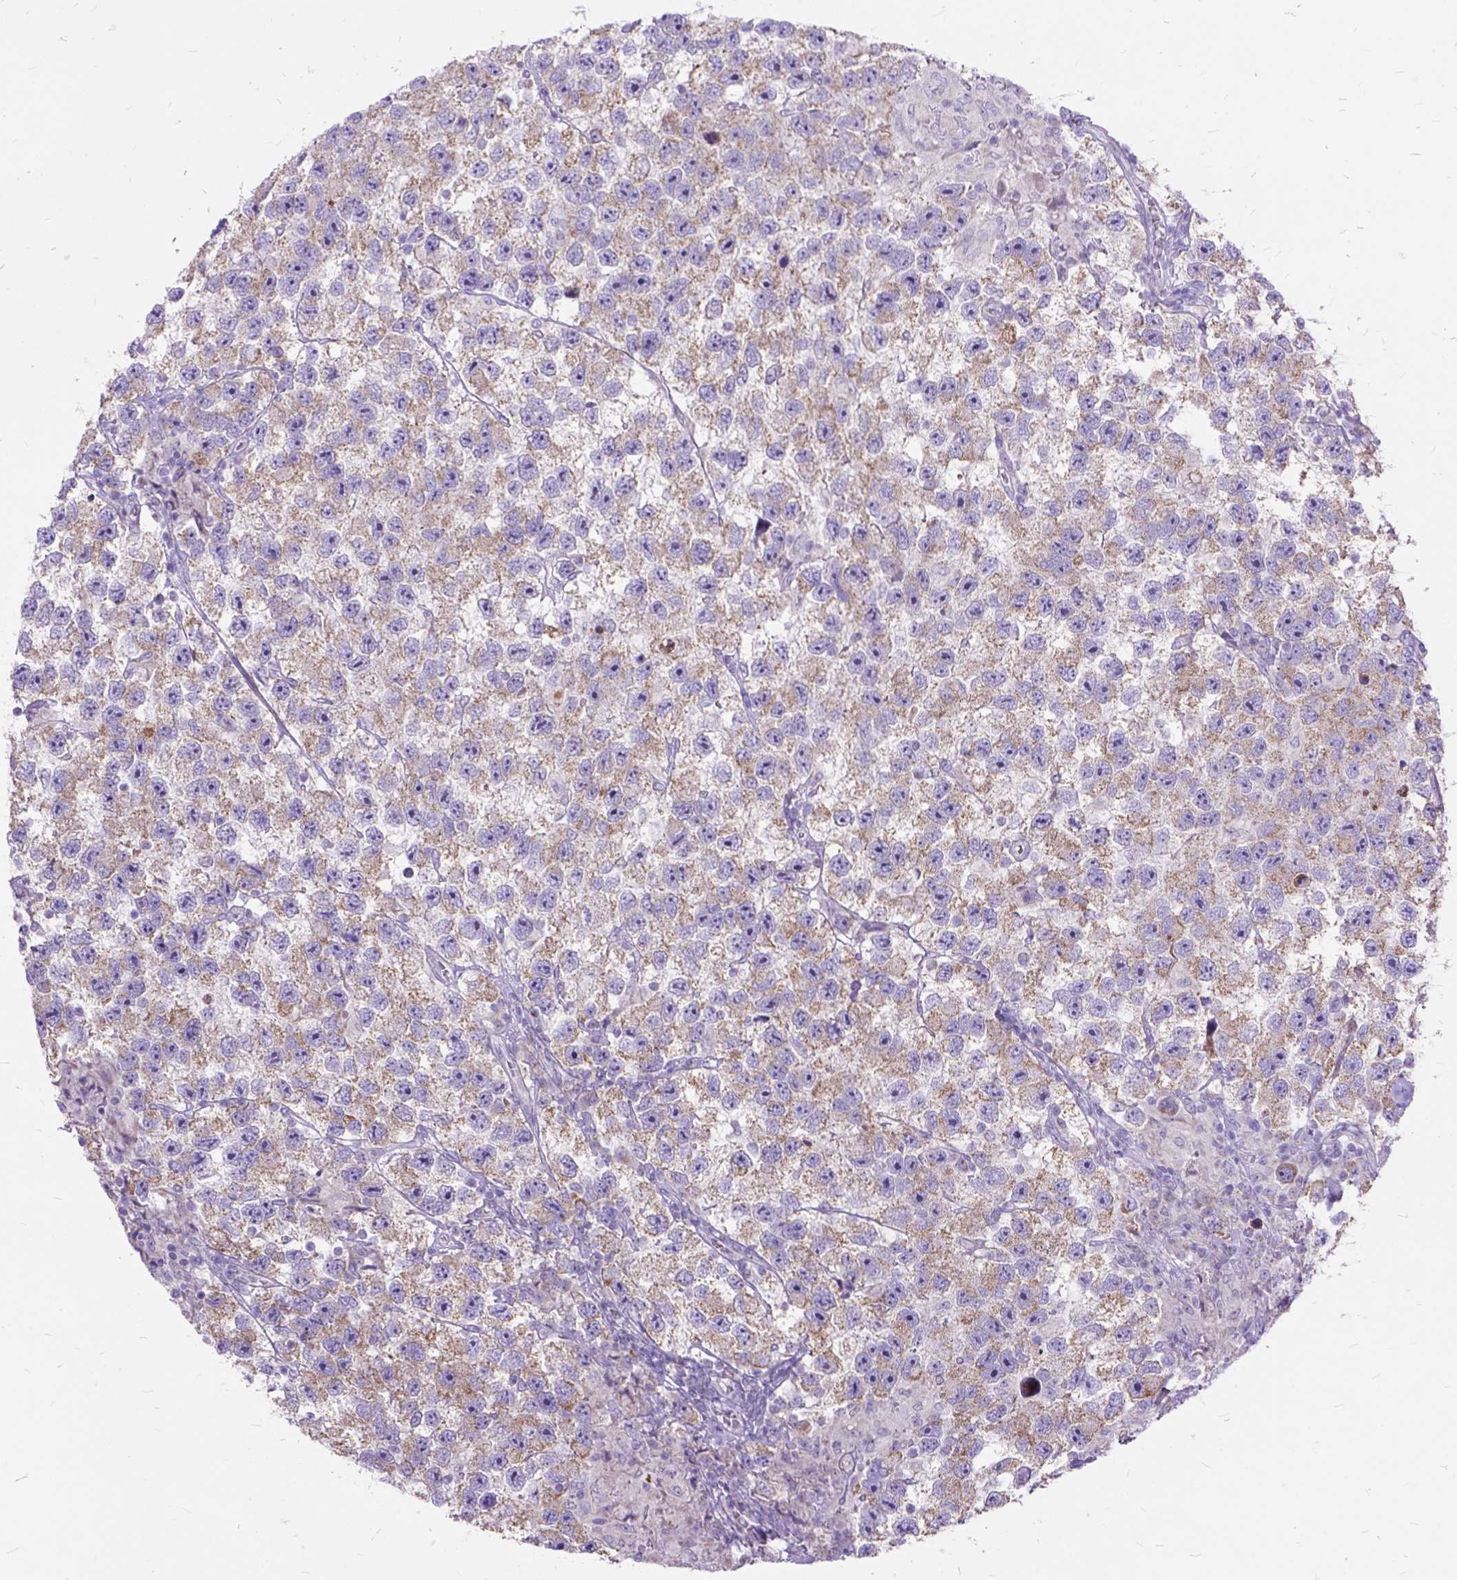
{"staining": {"intensity": "weak", "quantity": ">75%", "location": "cytoplasmic/membranous"}, "tissue": "testis cancer", "cell_type": "Tumor cells", "image_type": "cancer", "snomed": [{"axis": "morphology", "description": "Seminoma, NOS"}, {"axis": "topography", "description": "Testis"}], "caption": "A brown stain shows weak cytoplasmic/membranous expression of a protein in human testis cancer (seminoma) tumor cells.", "gene": "CTAG2", "patient": {"sex": "male", "age": 26}}